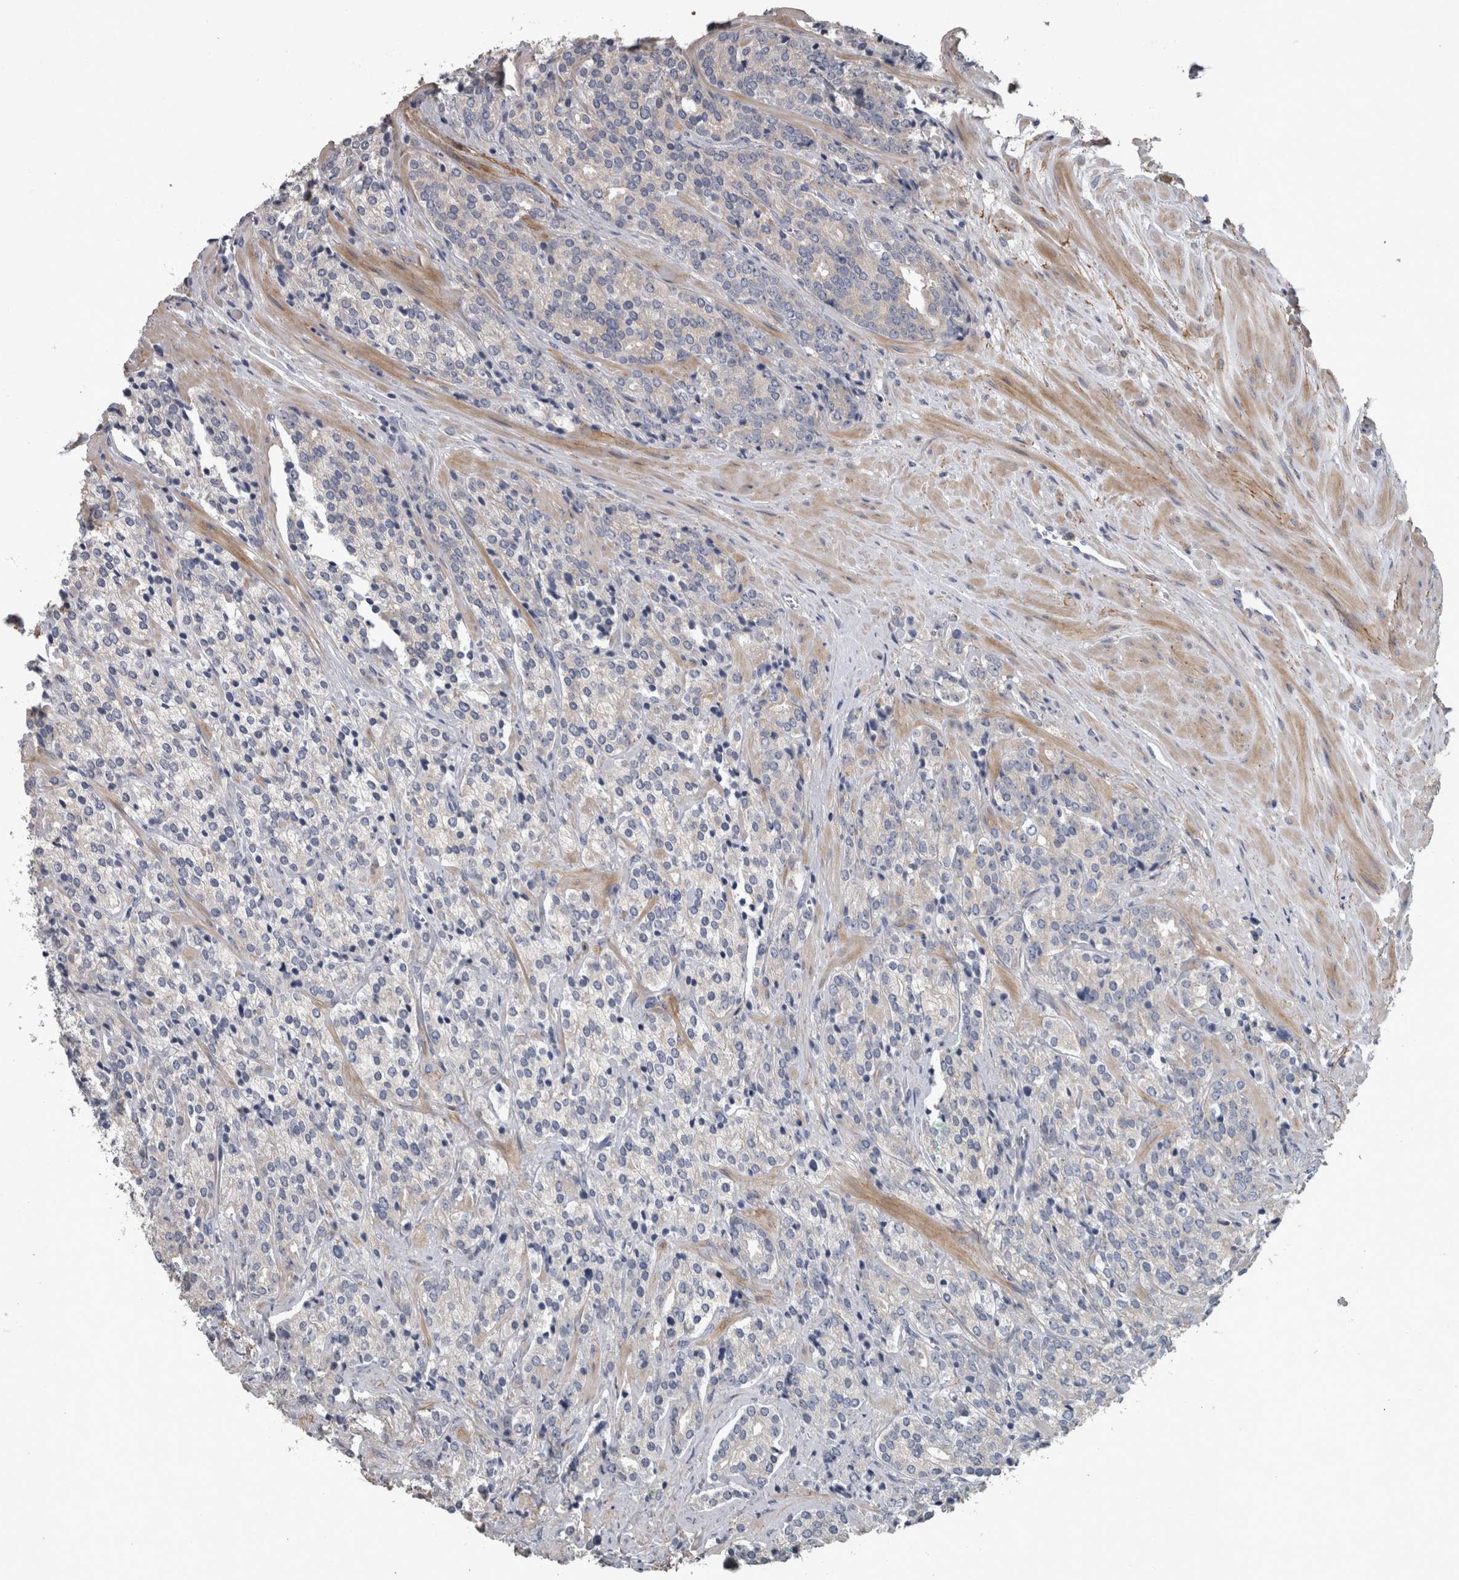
{"staining": {"intensity": "negative", "quantity": "none", "location": "none"}, "tissue": "prostate cancer", "cell_type": "Tumor cells", "image_type": "cancer", "snomed": [{"axis": "morphology", "description": "Adenocarcinoma, High grade"}, {"axis": "topography", "description": "Prostate"}], "caption": "A micrograph of human prostate cancer (adenocarcinoma (high-grade)) is negative for staining in tumor cells. (IHC, brightfield microscopy, high magnification).", "gene": "EFEMP2", "patient": {"sex": "male", "age": 71}}